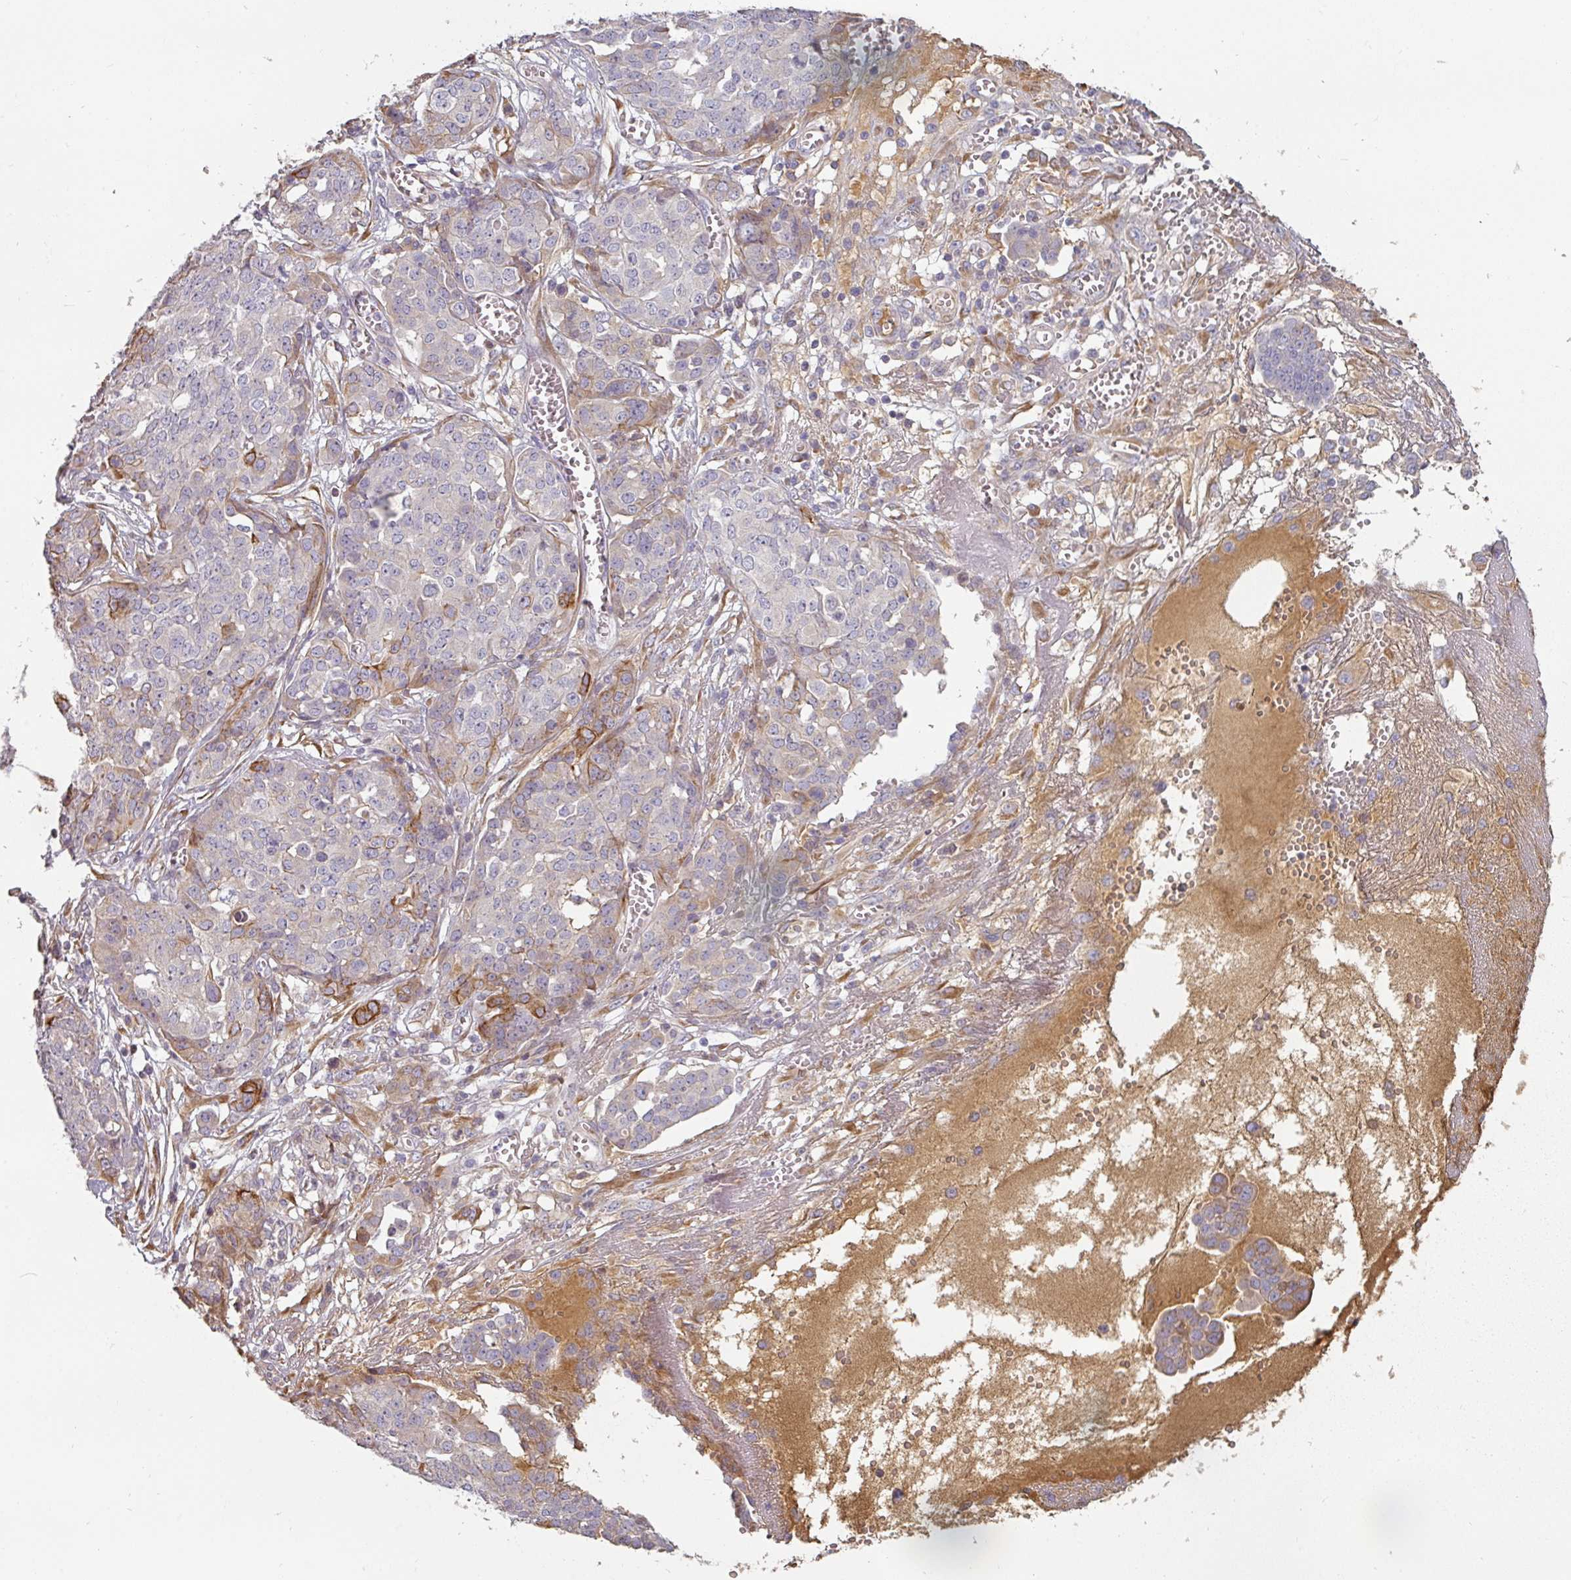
{"staining": {"intensity": "weak", "quantity": "<25%", "location": "cytoplasmic/membranous"}, "tissue": "ovarian cancer", "cell_type": "Tumor cells", "image_type": "cancer", "snomed": [{"axis": "morphology", "description": "Cystadenocarcinoma, serous, NOS"}, {"axis": "topography", "description": "Soft tissue"}, {"axis": "topography", "description": "Ovary"}], "caption": "Immunohistochemistry of ovarian cancer reveals no expression in tumor cells.", "gene": "CEP78", "patient": {"sex": "female", "age": 57}}